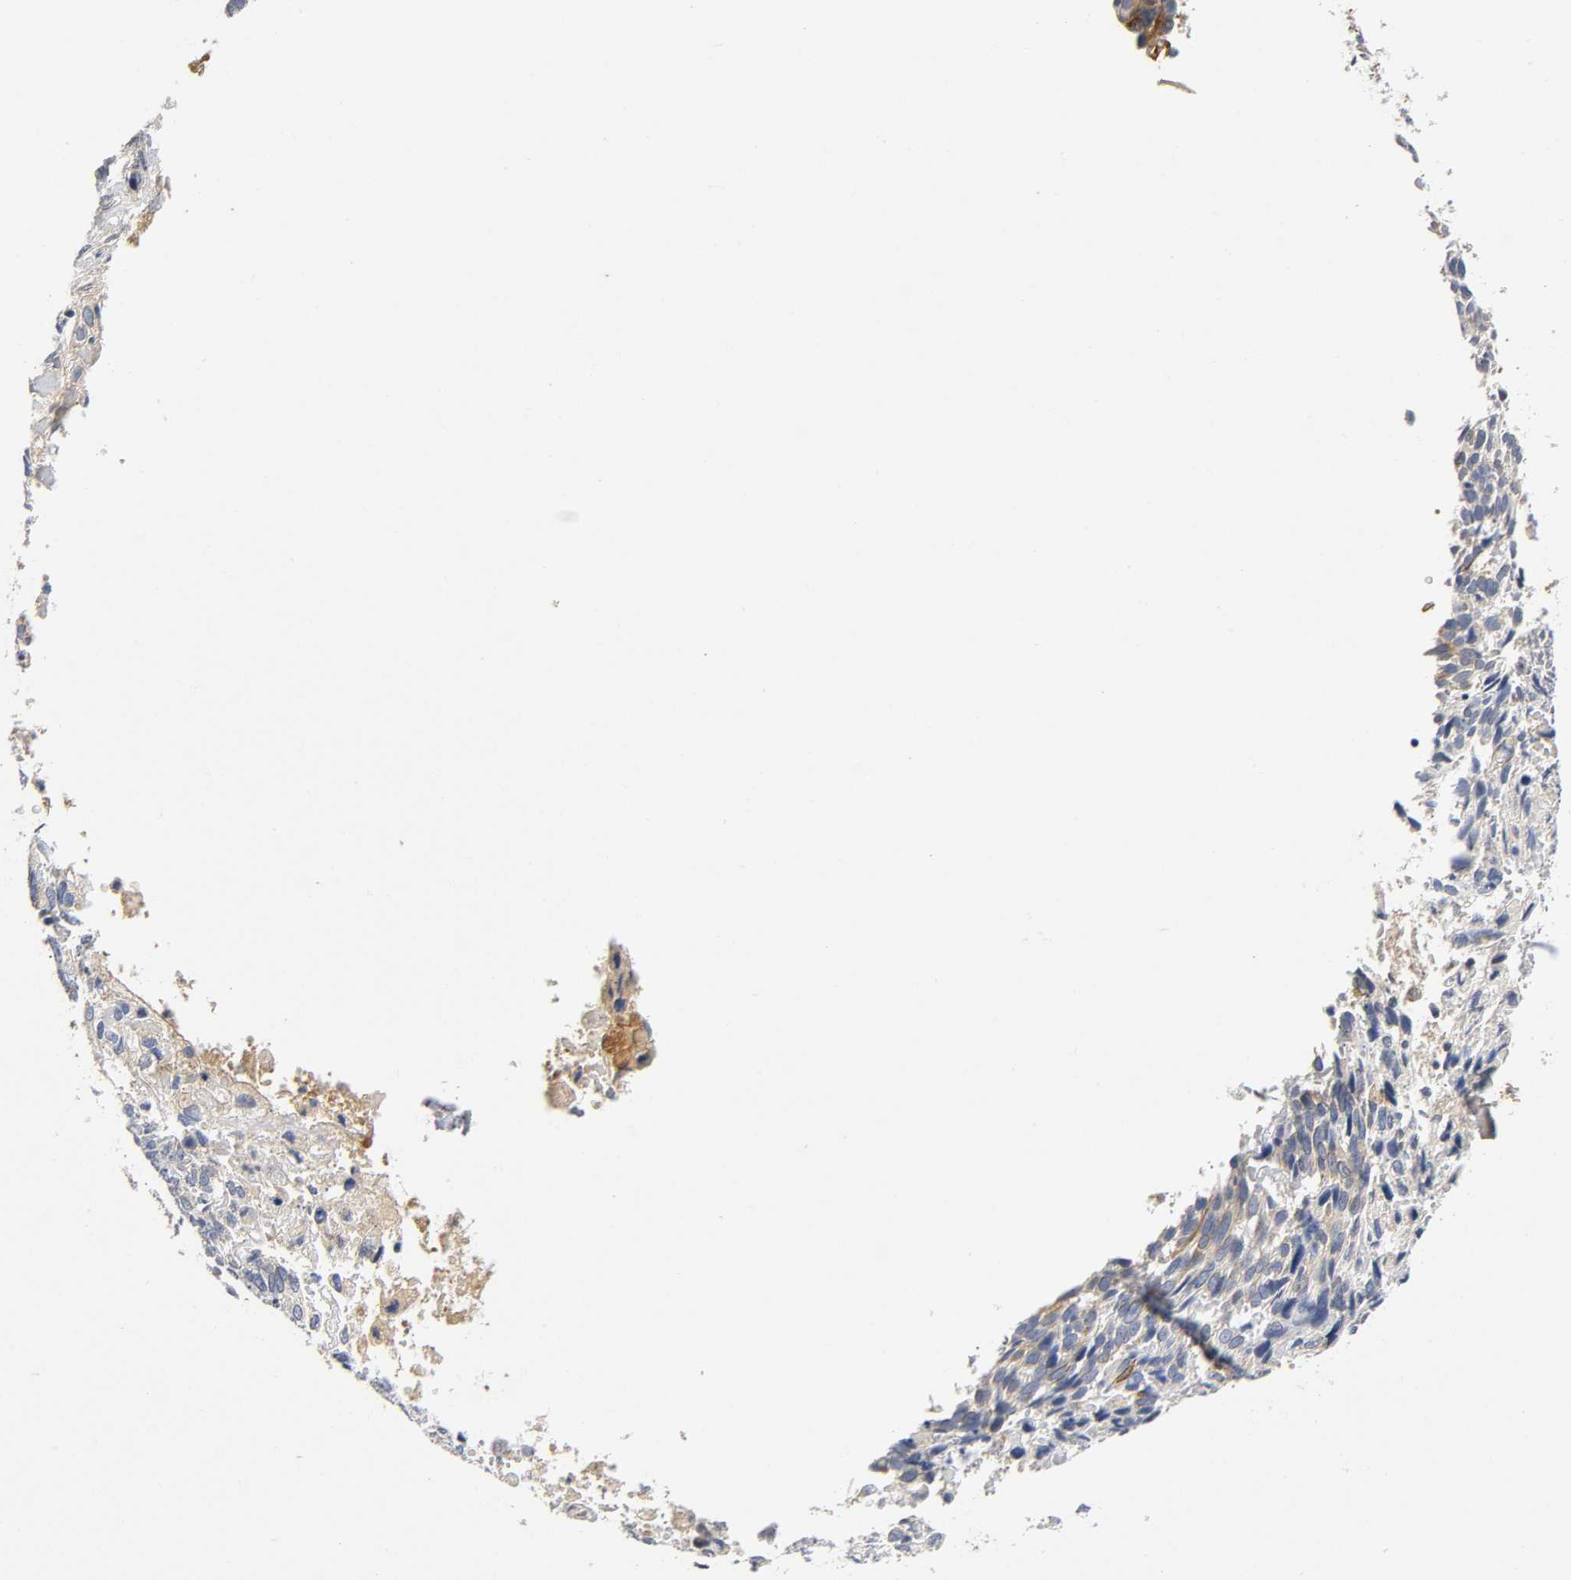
{"staining": {"intensity": "weak", "quantity": "25%-75%", "location": "cytoplasmic/membranous"}, "tissue": "skin cancer", "cell_type": "Tumor cells", "image_type": "cancer", "snomed": [{"axis": "morphology", "description": "Basal cell carcinoma"}, {"axis": "topography", "description": "Skin"}], "caption": "This is an image of IHC staining of basal cell carcinoma (skin), which shows weak staining in the cytoplasmic/membranous of tumor cells.", "gene": "TNC", "patient": {"sex": "male", "age": 72}}